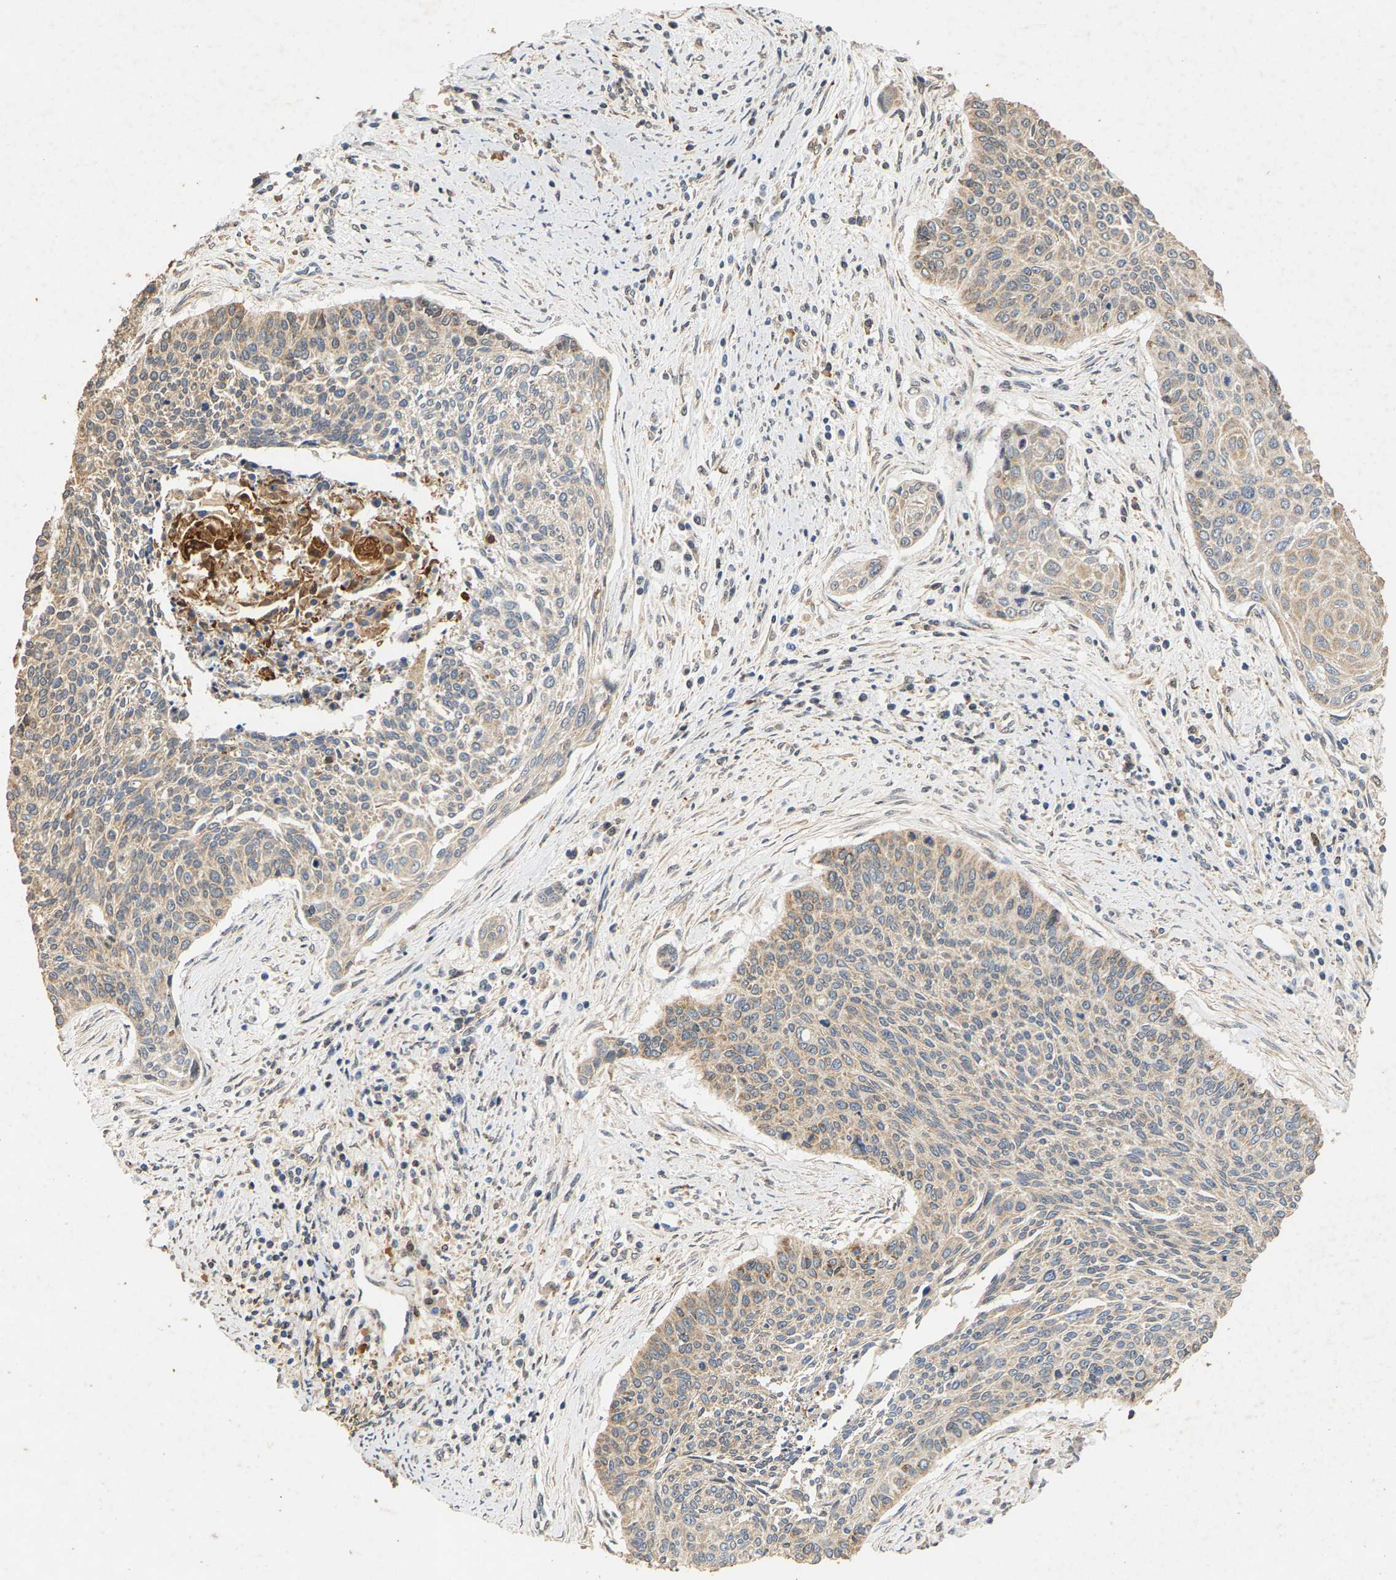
{"staining": {"intensity": "weak", "quantity": ">75%", "location": "cytoplasmic/membranous"}, "tissue": "cervical cancer", "cell_type": "Tumor cells", "image_type": "cancer", "snomed": [{"axis": "morphology", "description": "Squamous cell carcinoma, NOS"}, {"axis": "topography", "description": "Cervix"}], "caption": "Squamous cell carcinoma (cervical) stained for a protein displays weak cytoplasmic/membranous positivity in tumor cells.", "gene": "CIDEC", "patient": {"sex": "female", "age": 55}}